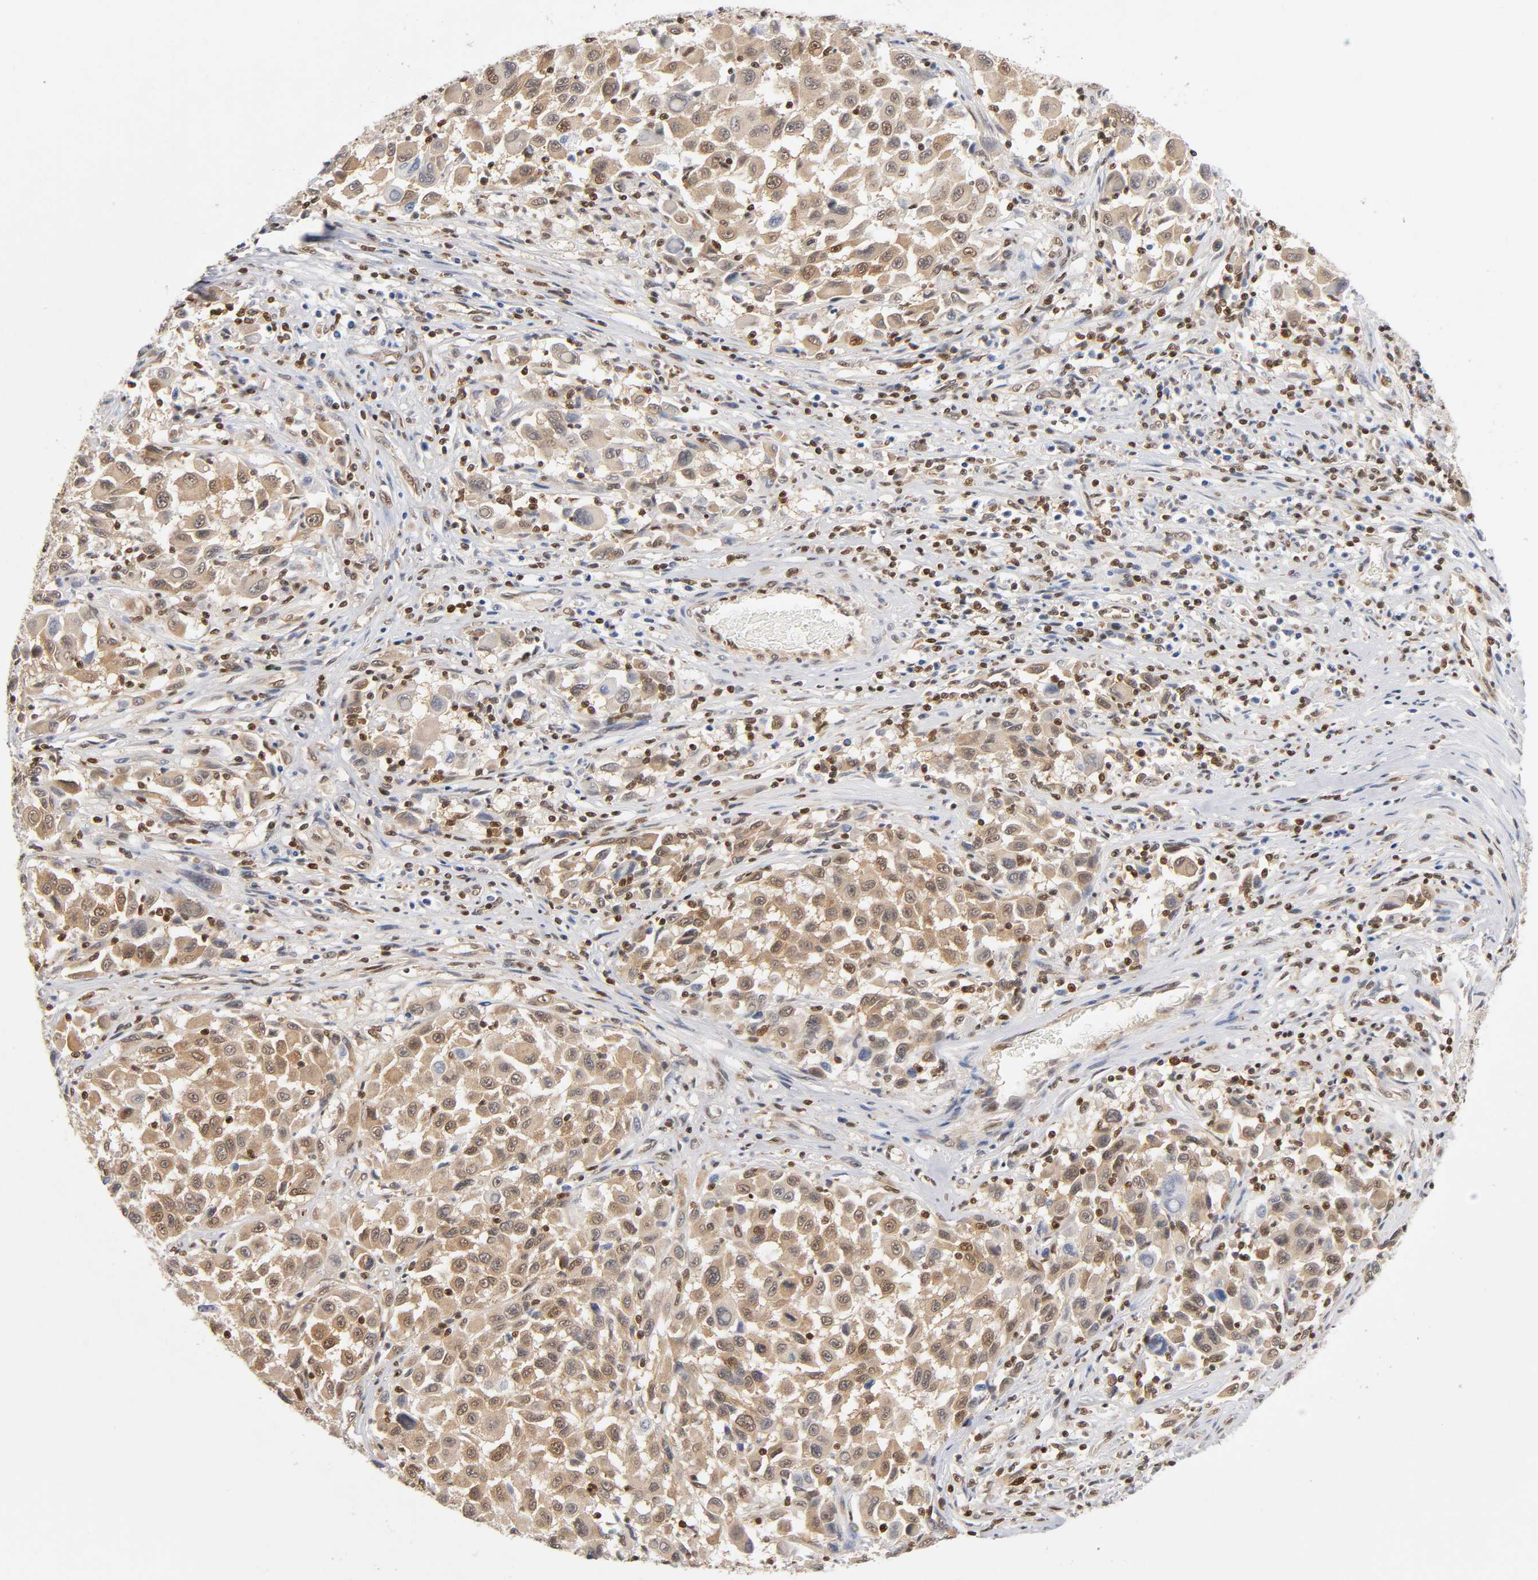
{"staining": {"intensity": "weak", "quantity": ">75%", "location": "cytoplasmic/membranous,nuclear"}, "tissue": "melanoma", "cell_type": "Tumor cells", "image_type": "cancer", "snomed": [{"axis": "morphology", "description": "Malignant melanoma, Metastatic site"}, {"axis": "topography", "description": "Lymph node"}], "caption": "The immunohistochemical stain highlights weak cytoplasmic/membranous and nuclear expression in tumor cells of malignant melanoma (metastatic site) tissue.", "gene": "ILKAP", "patient": {"sex": "male", "age": 61}}